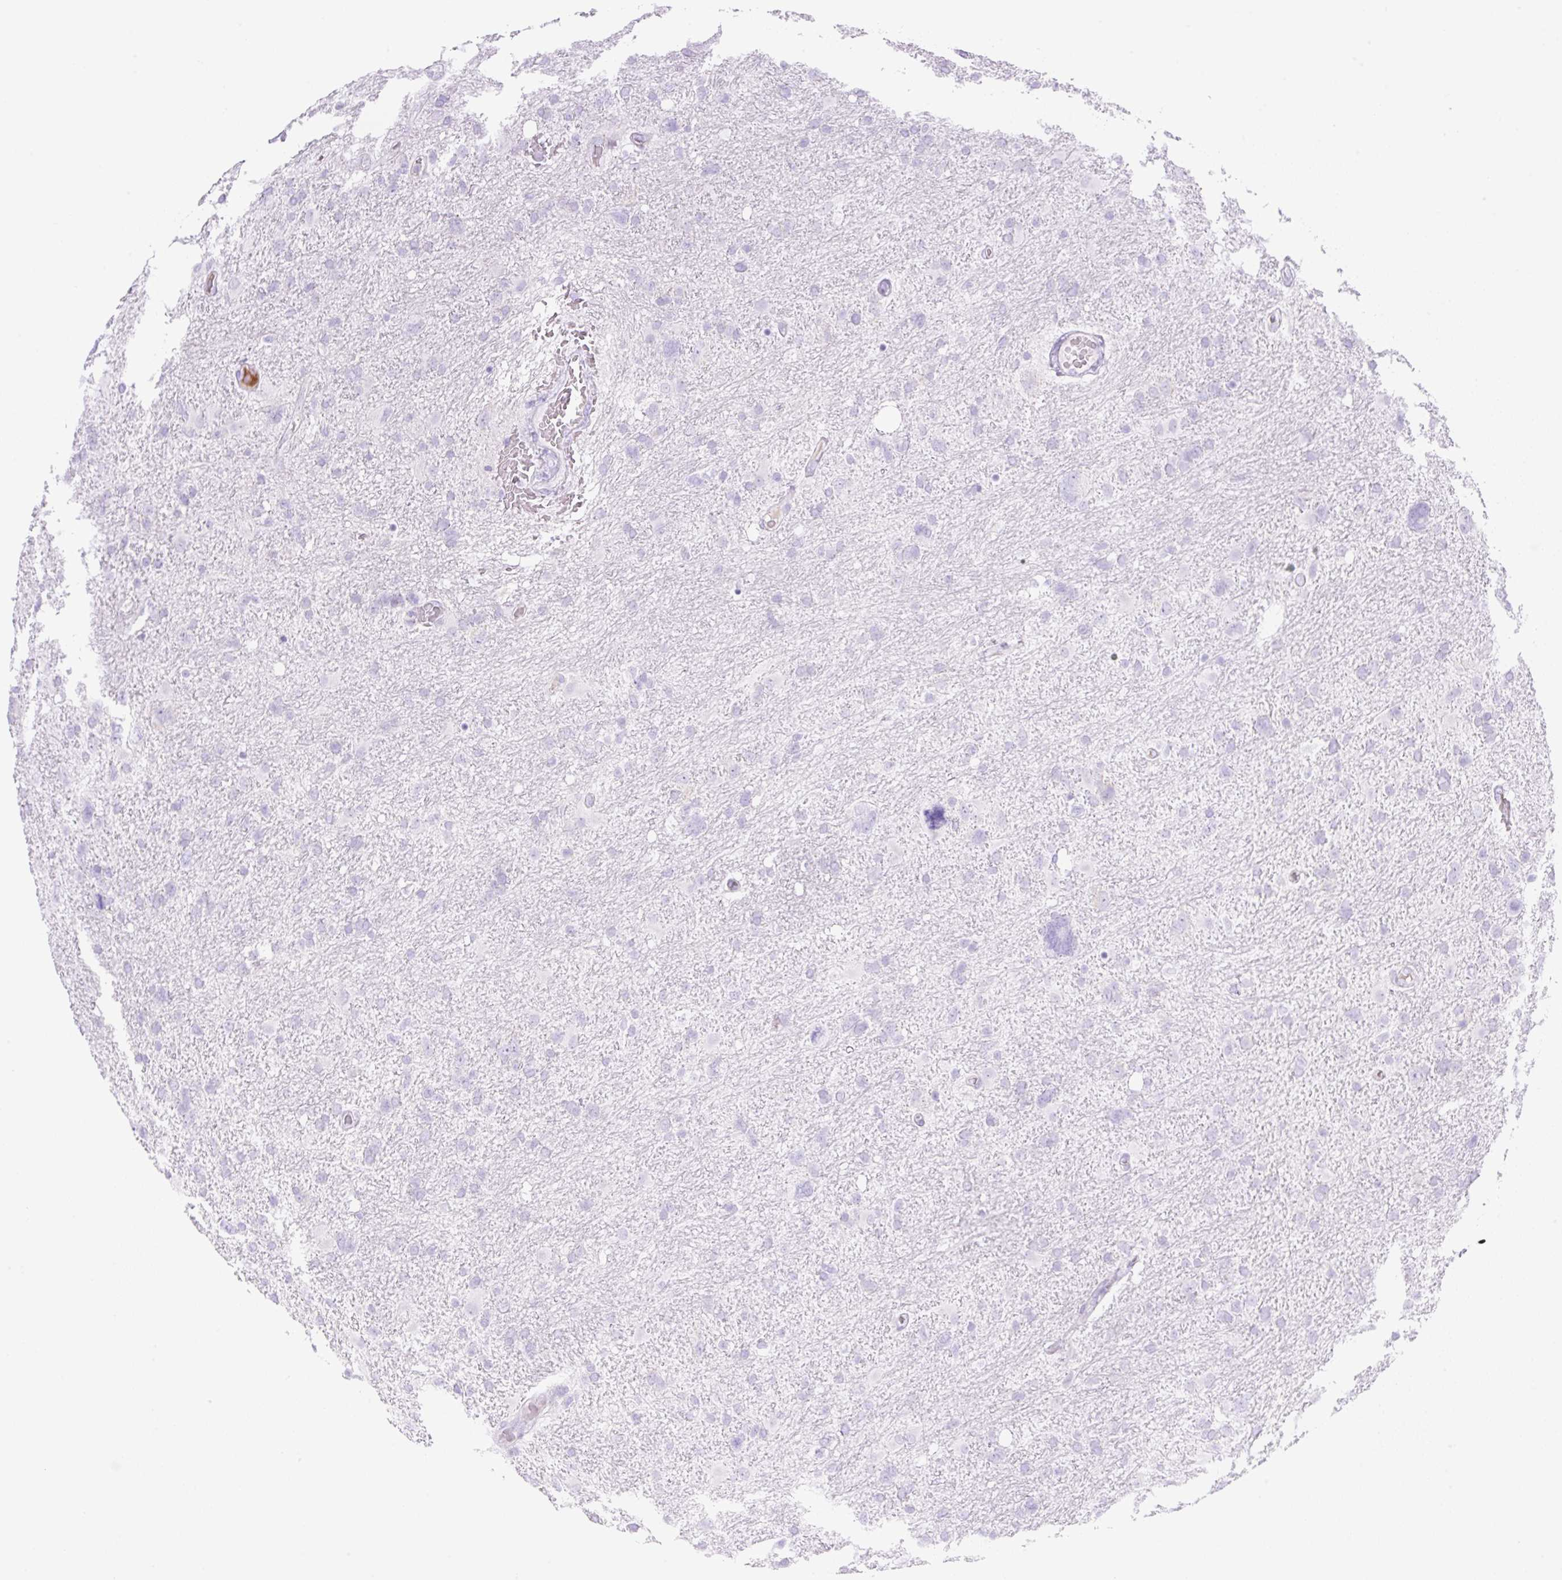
{"staining": {"intensity": "negative", "quantity": "none", "location": "none"}, "tissue": "glioma", "cell_type": "Tumor cells", "image_type": "cancer", "snomed": [{"axis": "morphology", "description": "Glioma, malignant, High grade"}, {"axis": "topography", "description": "Brain"}], "caption": "Immunohistochemical staining of malignant high-grade glioma displays no significant staining in tumor cells.", "gene": "CDX1", "patient": {"sex": "male", "age": 61}}